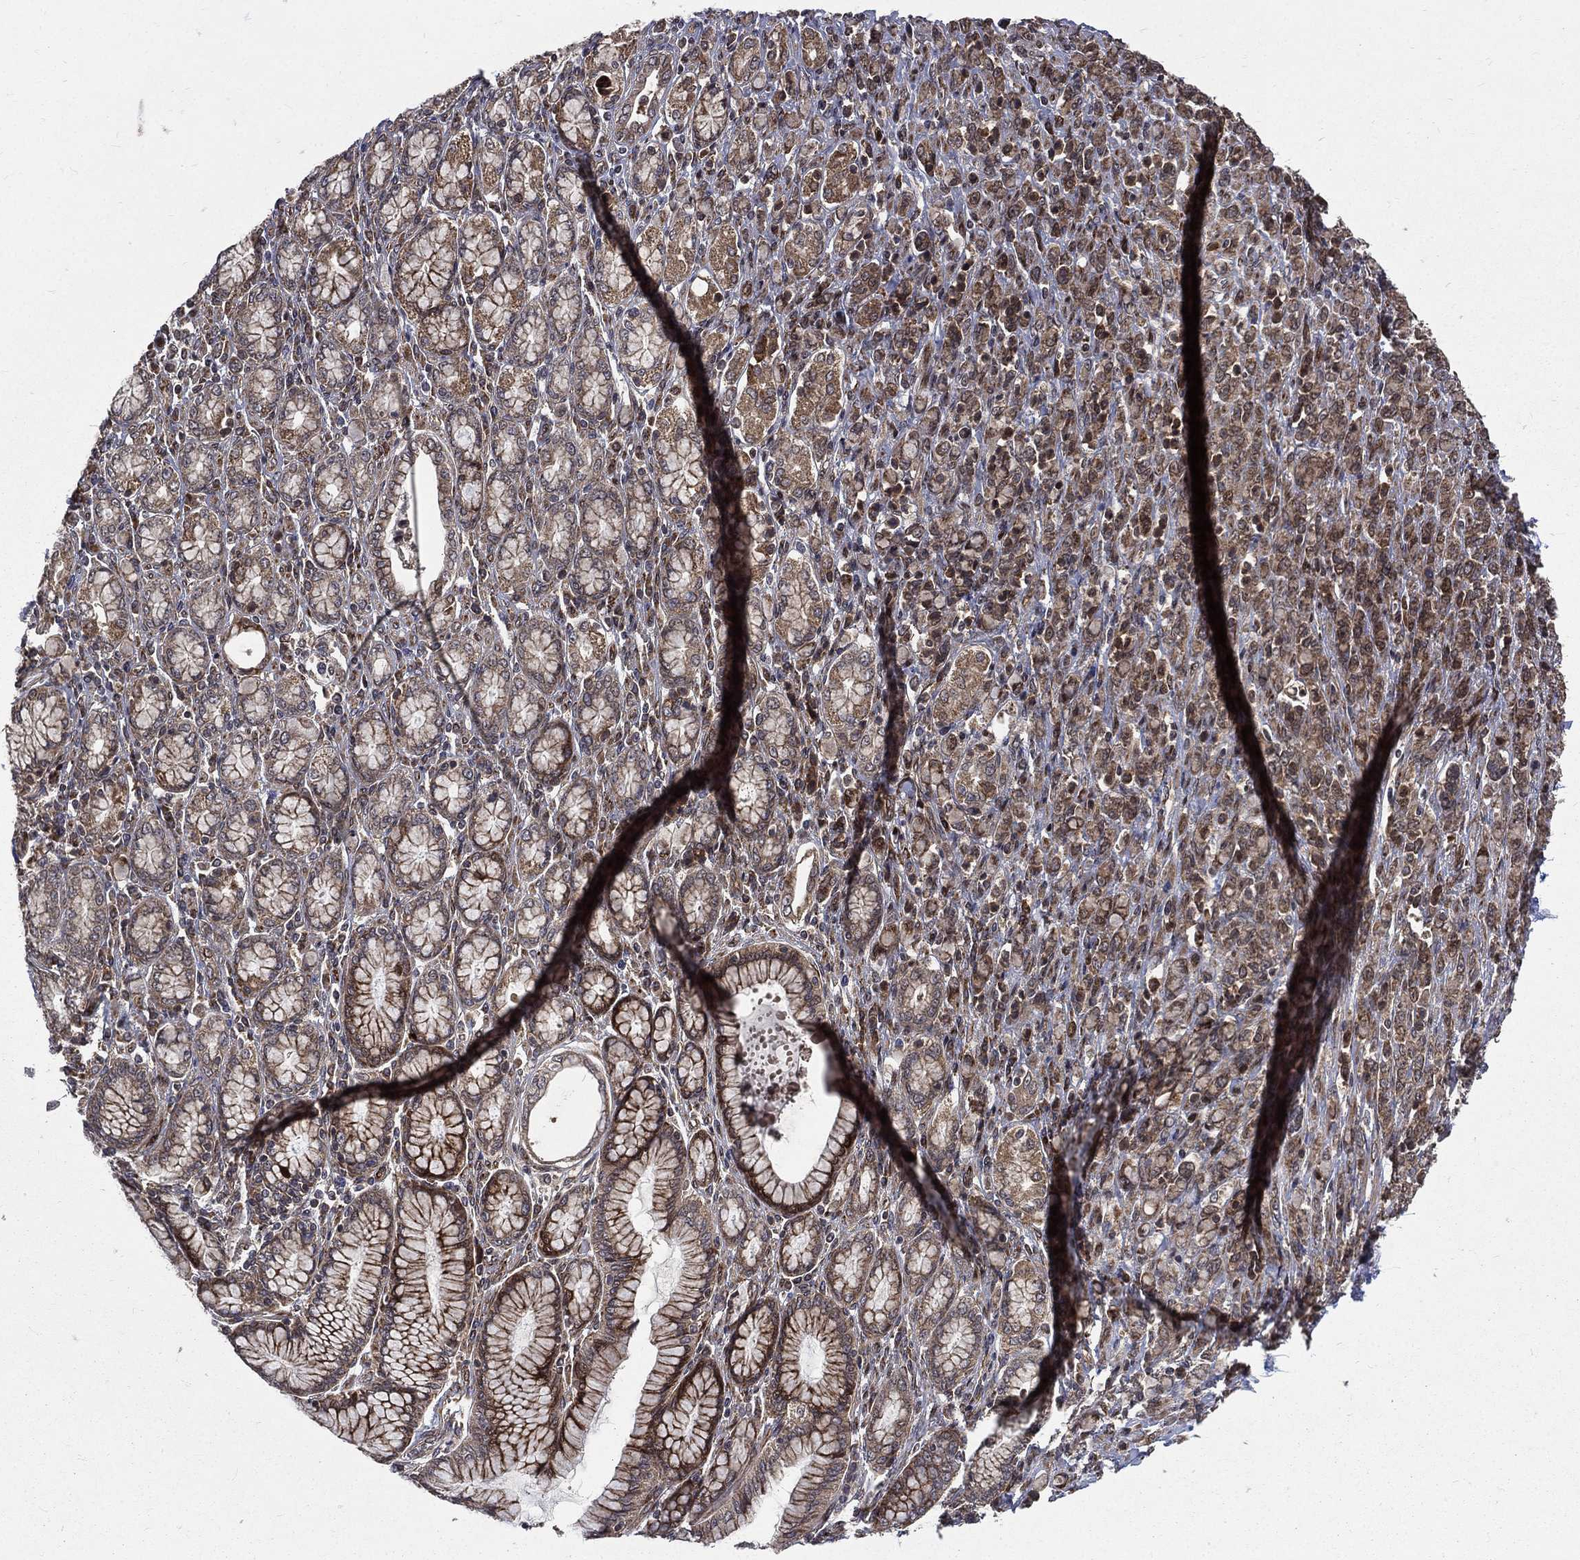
{"staining": {"intensity": "moderate", "quantity": "25%-75%", "location": "cytoplasmic/membranous,nuclear"}, "tissue": "stomach cancer", "cell_type": "Tumor cells", "image_type": "cancer", "snomed": [{"axis": "morphology", "description": "Normal tissue, NOS"}, {"axis": "morphology", "description": "Adenocarcinoma, NOS"}, {"axis": "topography", "description": "Stomach"}], "caption": "The micrograph demonstrates immunohistochemical staining of adenocarcinoma (stomach). There is moderate cytoplasmic/membranous and nuclear expression is identified in about 25%-75% of tumor cells.", "gene": "RAB11FIP4", "patient": {"sex": "female", "age": 79}}